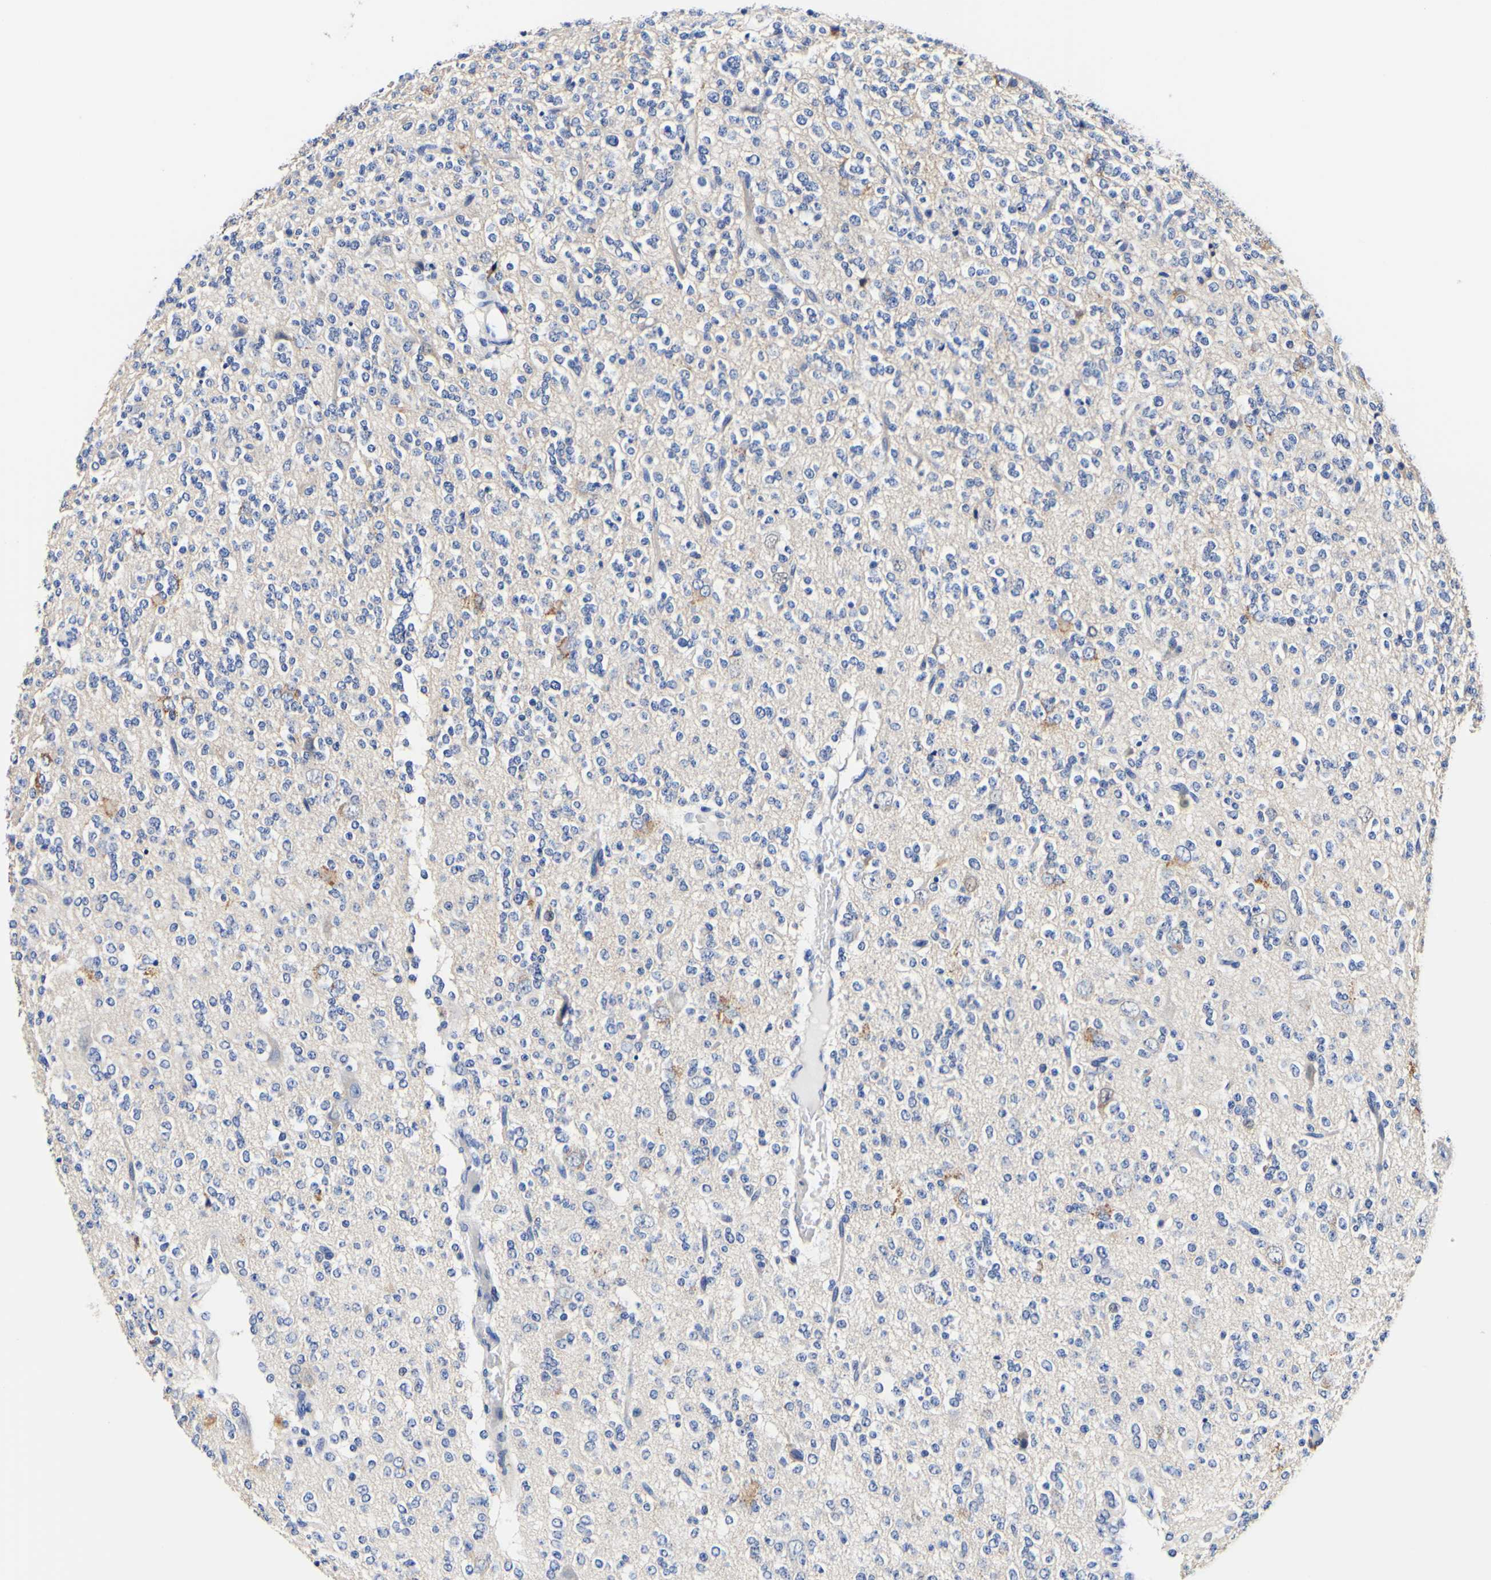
{"staining": {"intensity": "weak", "quantity": "<25%", "location": "cytoplasmic/membranous"}, "tissue": "glioma", "cell_type": "Tumor cells", "image_type": "cancer", "snomed": [{"axis": "morphology", "description": "Glioma, malignant, Low grade"}, {"axis": "topography", "description": "Brain"}], "caption": "Micrograph shows no protein staining in tumor cells of low-grade glioma (malignant) tissue.", "gene": "CAMK4", "patient": {"sex": "male", "age": 38}}